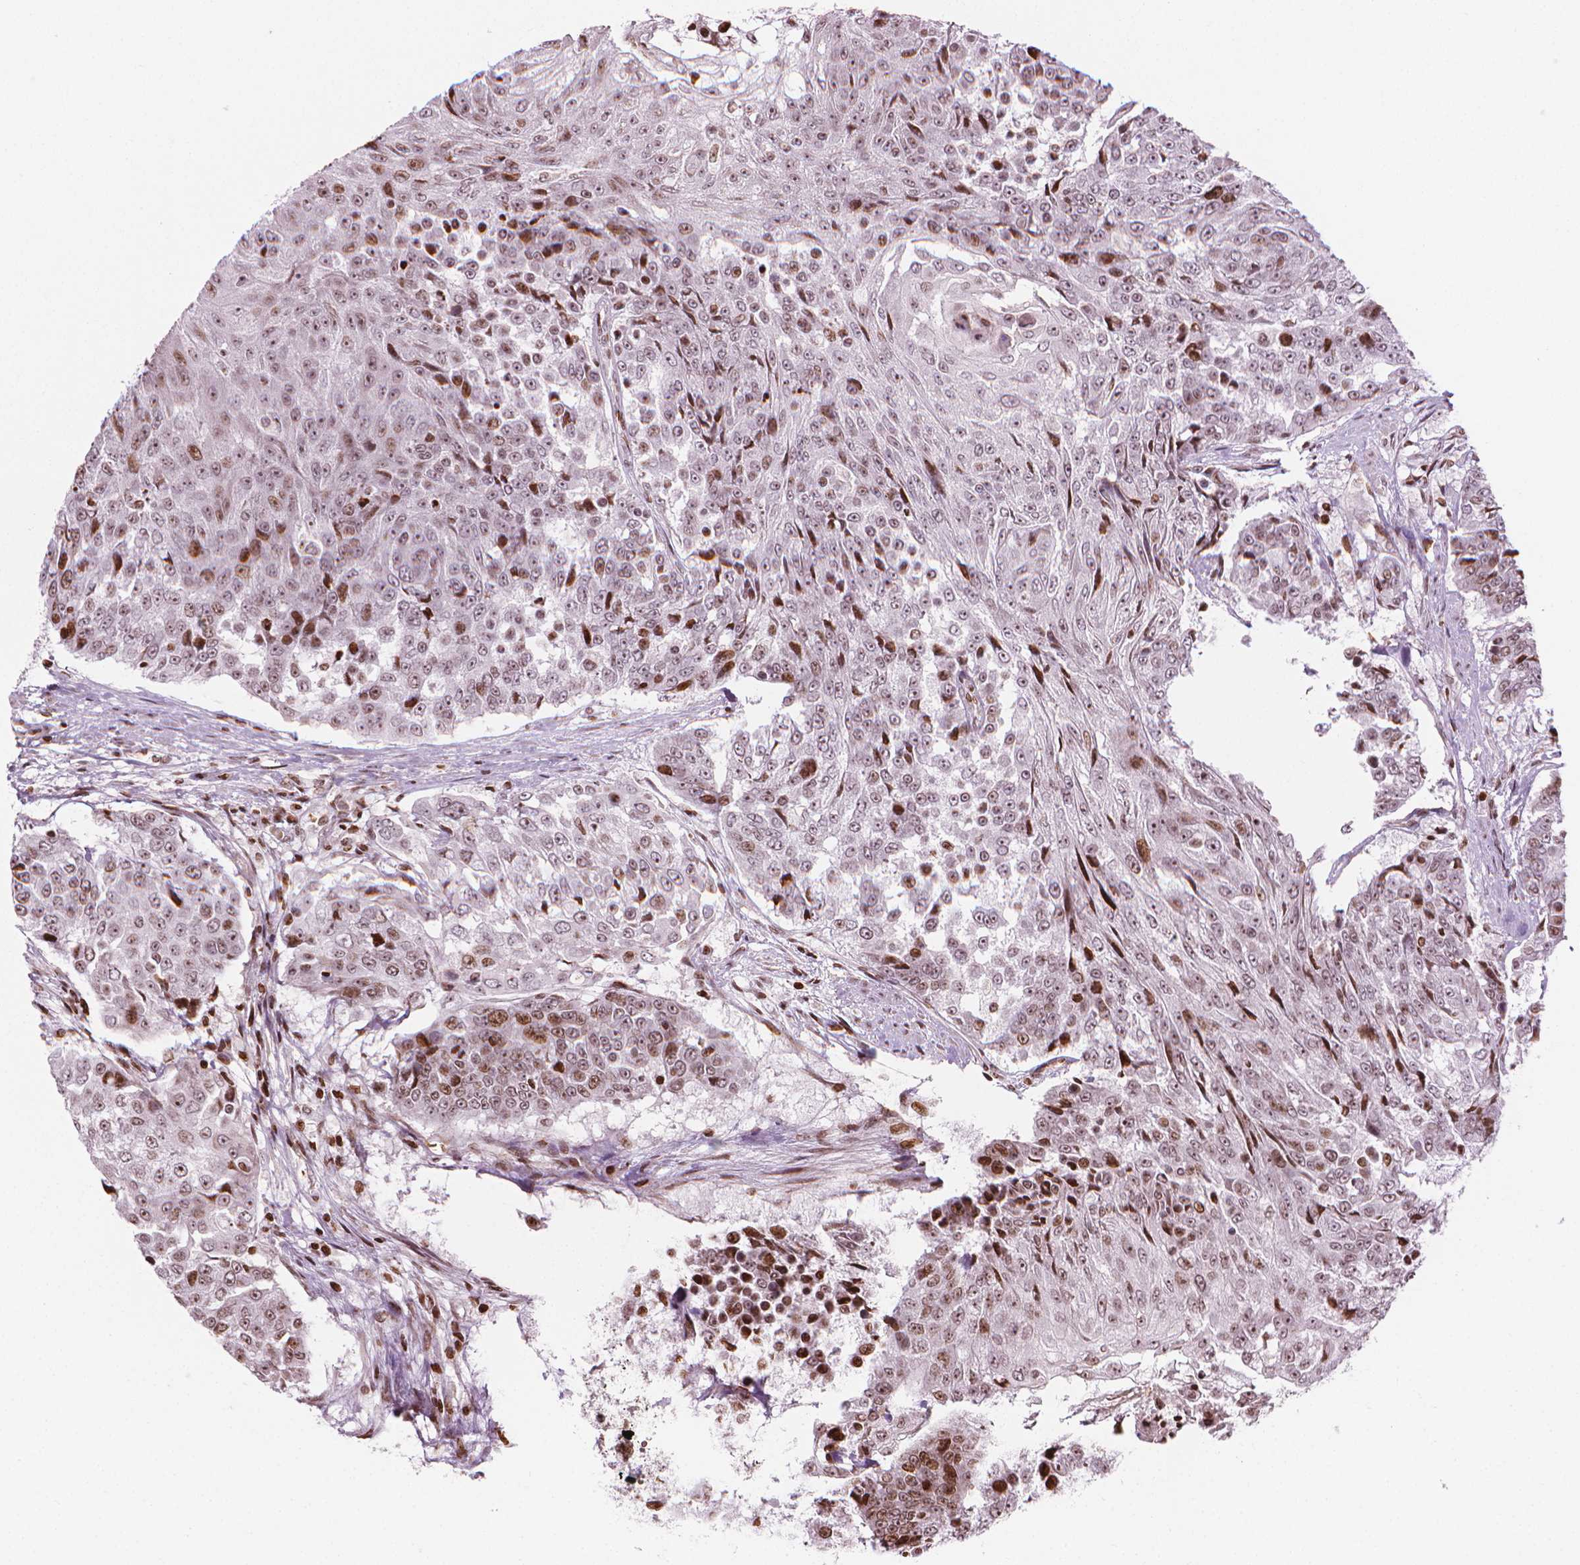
{"staining": {"intensity": "moderate", "quantity": "25%-75%", "location": "nuclear"}, "tissue": "urothelial cancer", "cell_type": "Tumor cells", "image_type": "cancer", "snomed": [{"axis": "morphology", "description": "Urothelial carcinoma, High grade"}, {"axis": "topography", "description": "Urinary bladder"}], "caption": "About 25%-75% of tumor cells in human urothelial cancer show moderate nuclear protein positivity as visualized by brown immunohistochemical staining.", "gene": "PIP4K2A", "patient": {"sex": "female", "age": 63}}